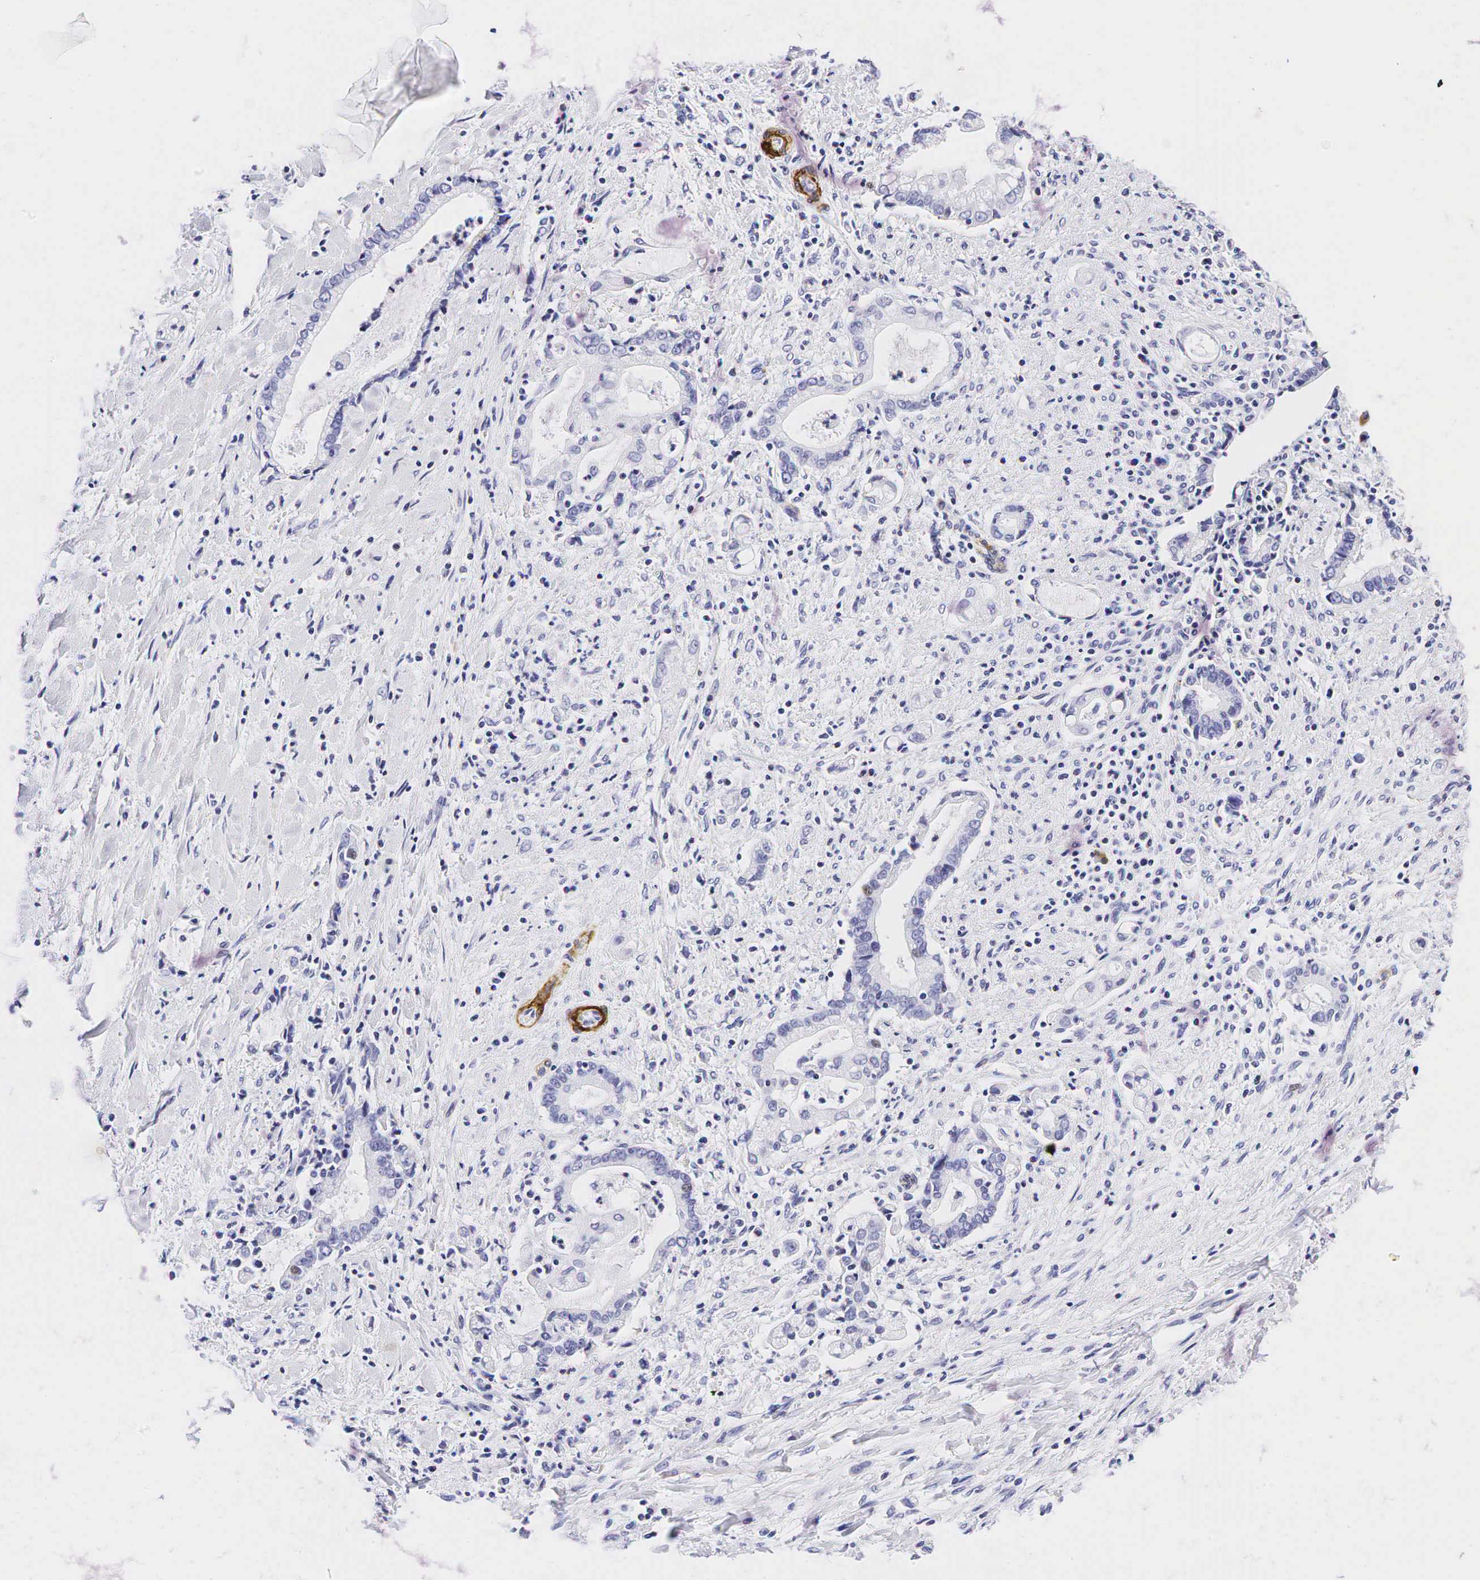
{"staining": {"intensity": "negative", "quantity": "none", "location": "none"}, "tissue": "liver cancer", "cell_type": "Tumor cells", "image_type": "cancer", "snomed": [{"axis": "morphology", "description": "Cholangiocarcinoma"}, {"axis": "topography", "description": "Liver"}], "caption": "This photomicrograph is of liver cholangiocarcinoma stained with immunohistochemistry to label a protein in brown with the nuclei are counter-stained blue. There is no staining in tumor cells.", "gene": "CALD1", "patient": {"sex": "male", "age": 57}}